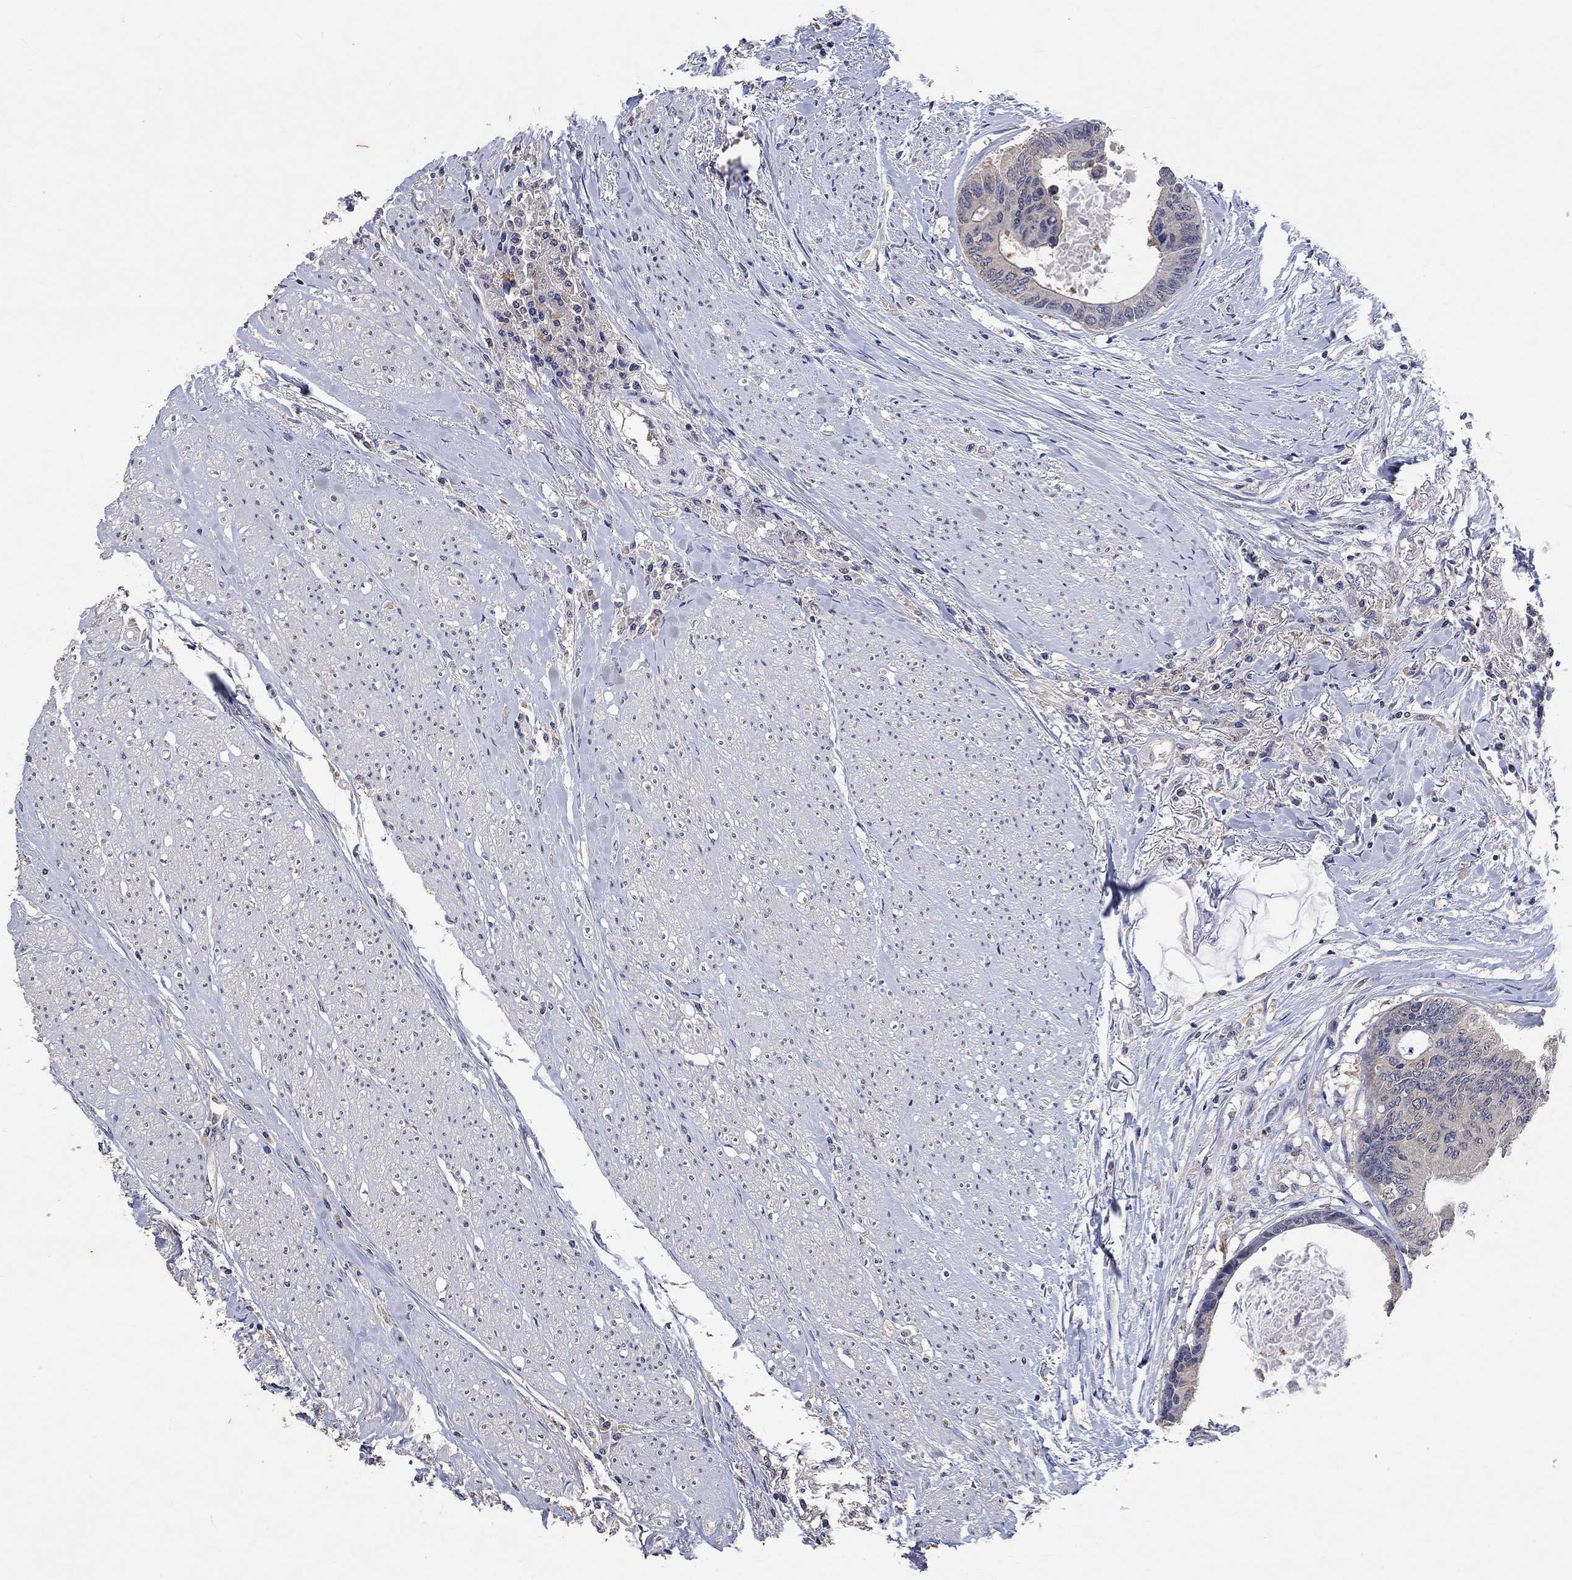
{"staining": {"intensity": "weak", "quantity": "<25%", "location": "cytoplasmic/membranous"}, "tissue": "colorectal cancer", "cell_type": "Tumor cells", "image_type": "cancer", "snomed": [{"axis": "morphology", "description": "Adenocarcinoma, NOS"}, {"axis": "topography", "description": "Rectum"}], "caption": "This is an immunohistochemistry image of adenocarcinoma (colorectal). There is no expression in tumor cells.", "gene": "PTPN20", "patient": {"sex": "male", "age": 59}}